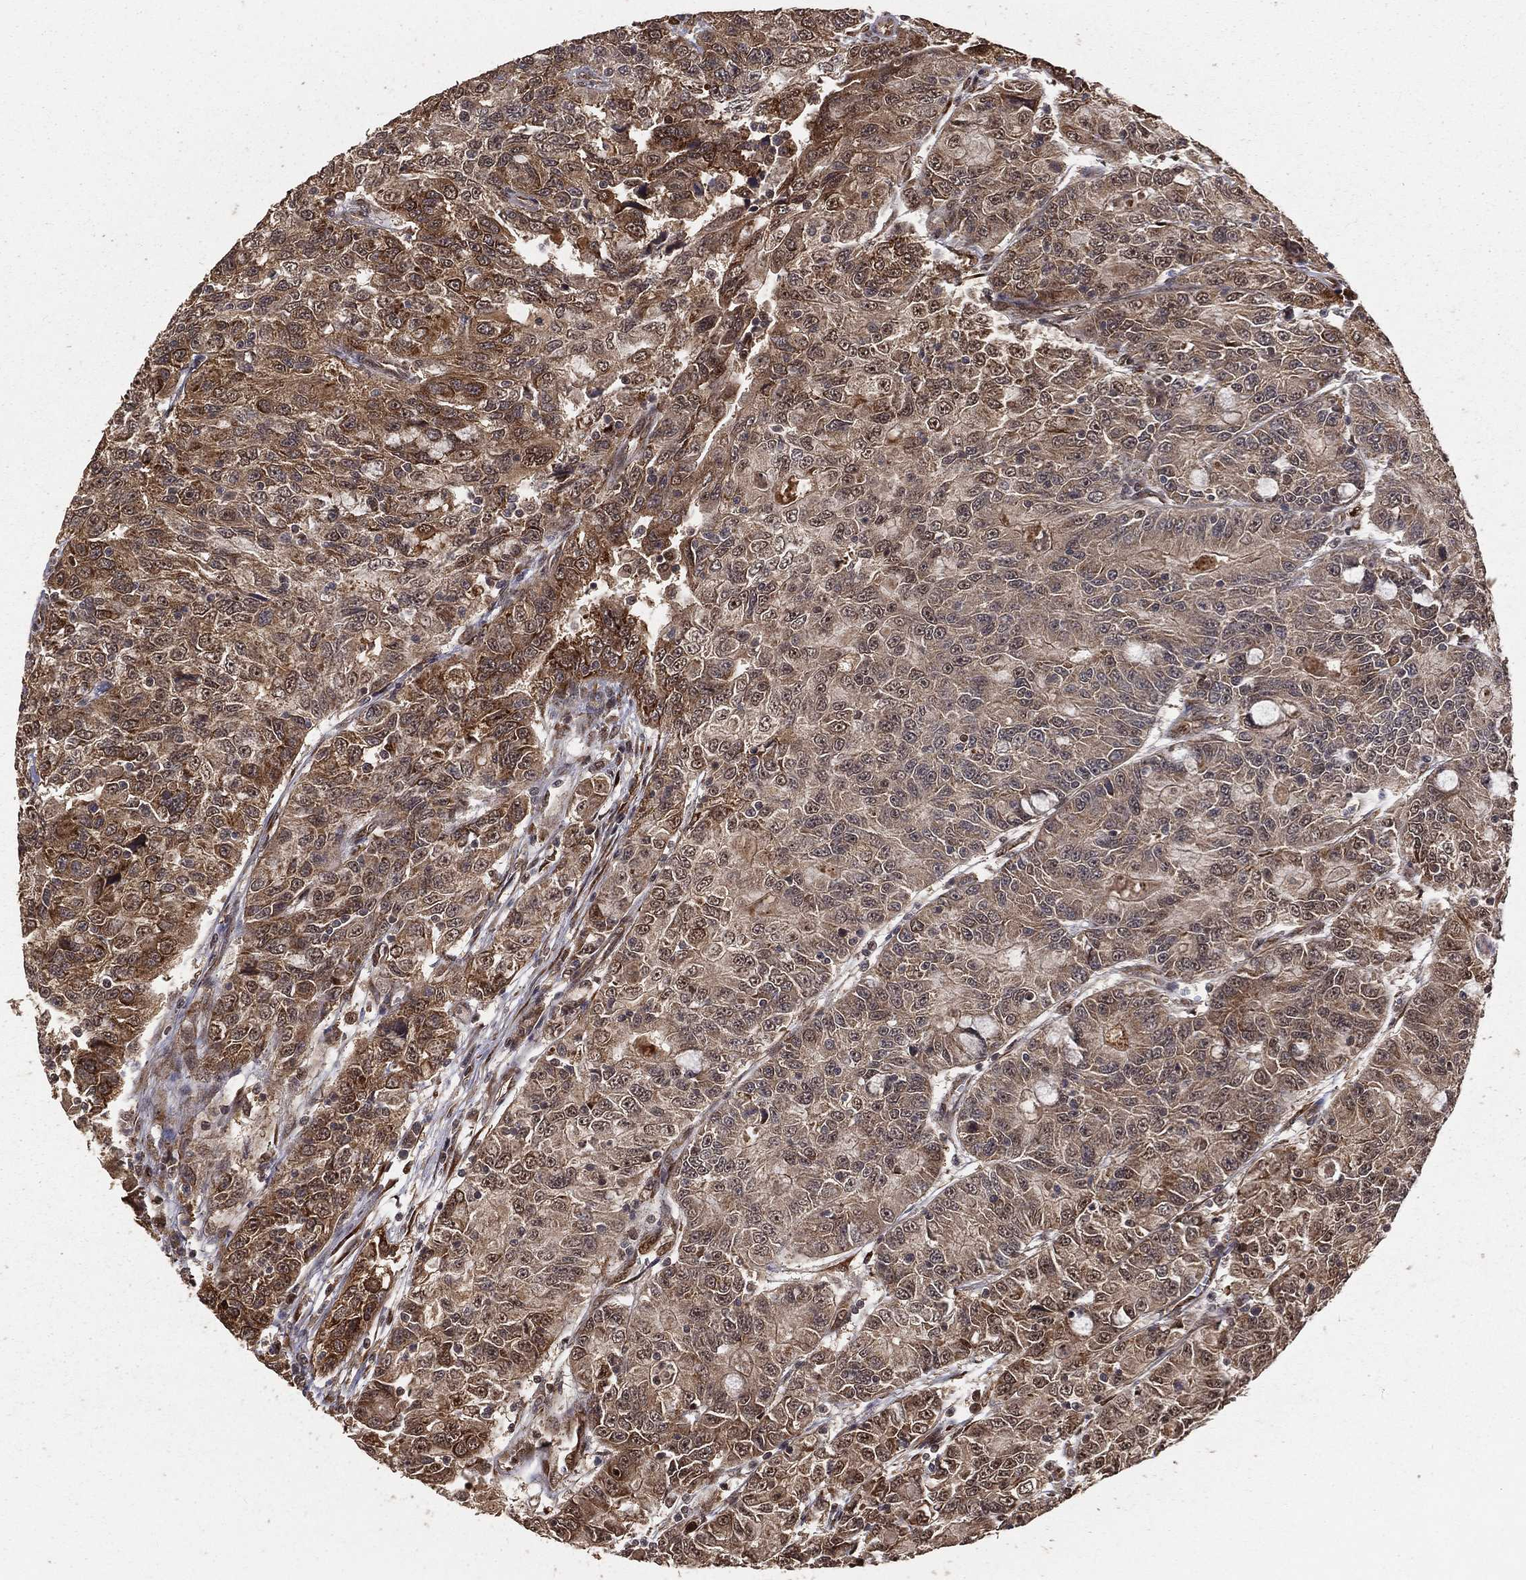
{"staining": {"intensity": "strong", "quantity": "25%-75%", "location": "cytoplasmic/membranous"}, "tissue": "urothelial cancer", "cell_type": "Tumor cells", "image_type": "cancer", "snomed": [{"axis": "morphology", "description": "Urothelial carcinoma, NOS"}, {"axis": "morphology", "description": "Urothelial carcinoma, High grade"}, {"axis": "topography", "description": "Urinary bladder"}], "caption": "Human transitional cell carcinoma stained for a protein (brown) exhibits strong cytoplasmic/membranous positive expression in about 25%-75% of tumor cells.", "gene": "MAPK1", "patient": {"sex": "female", "age": 73}}